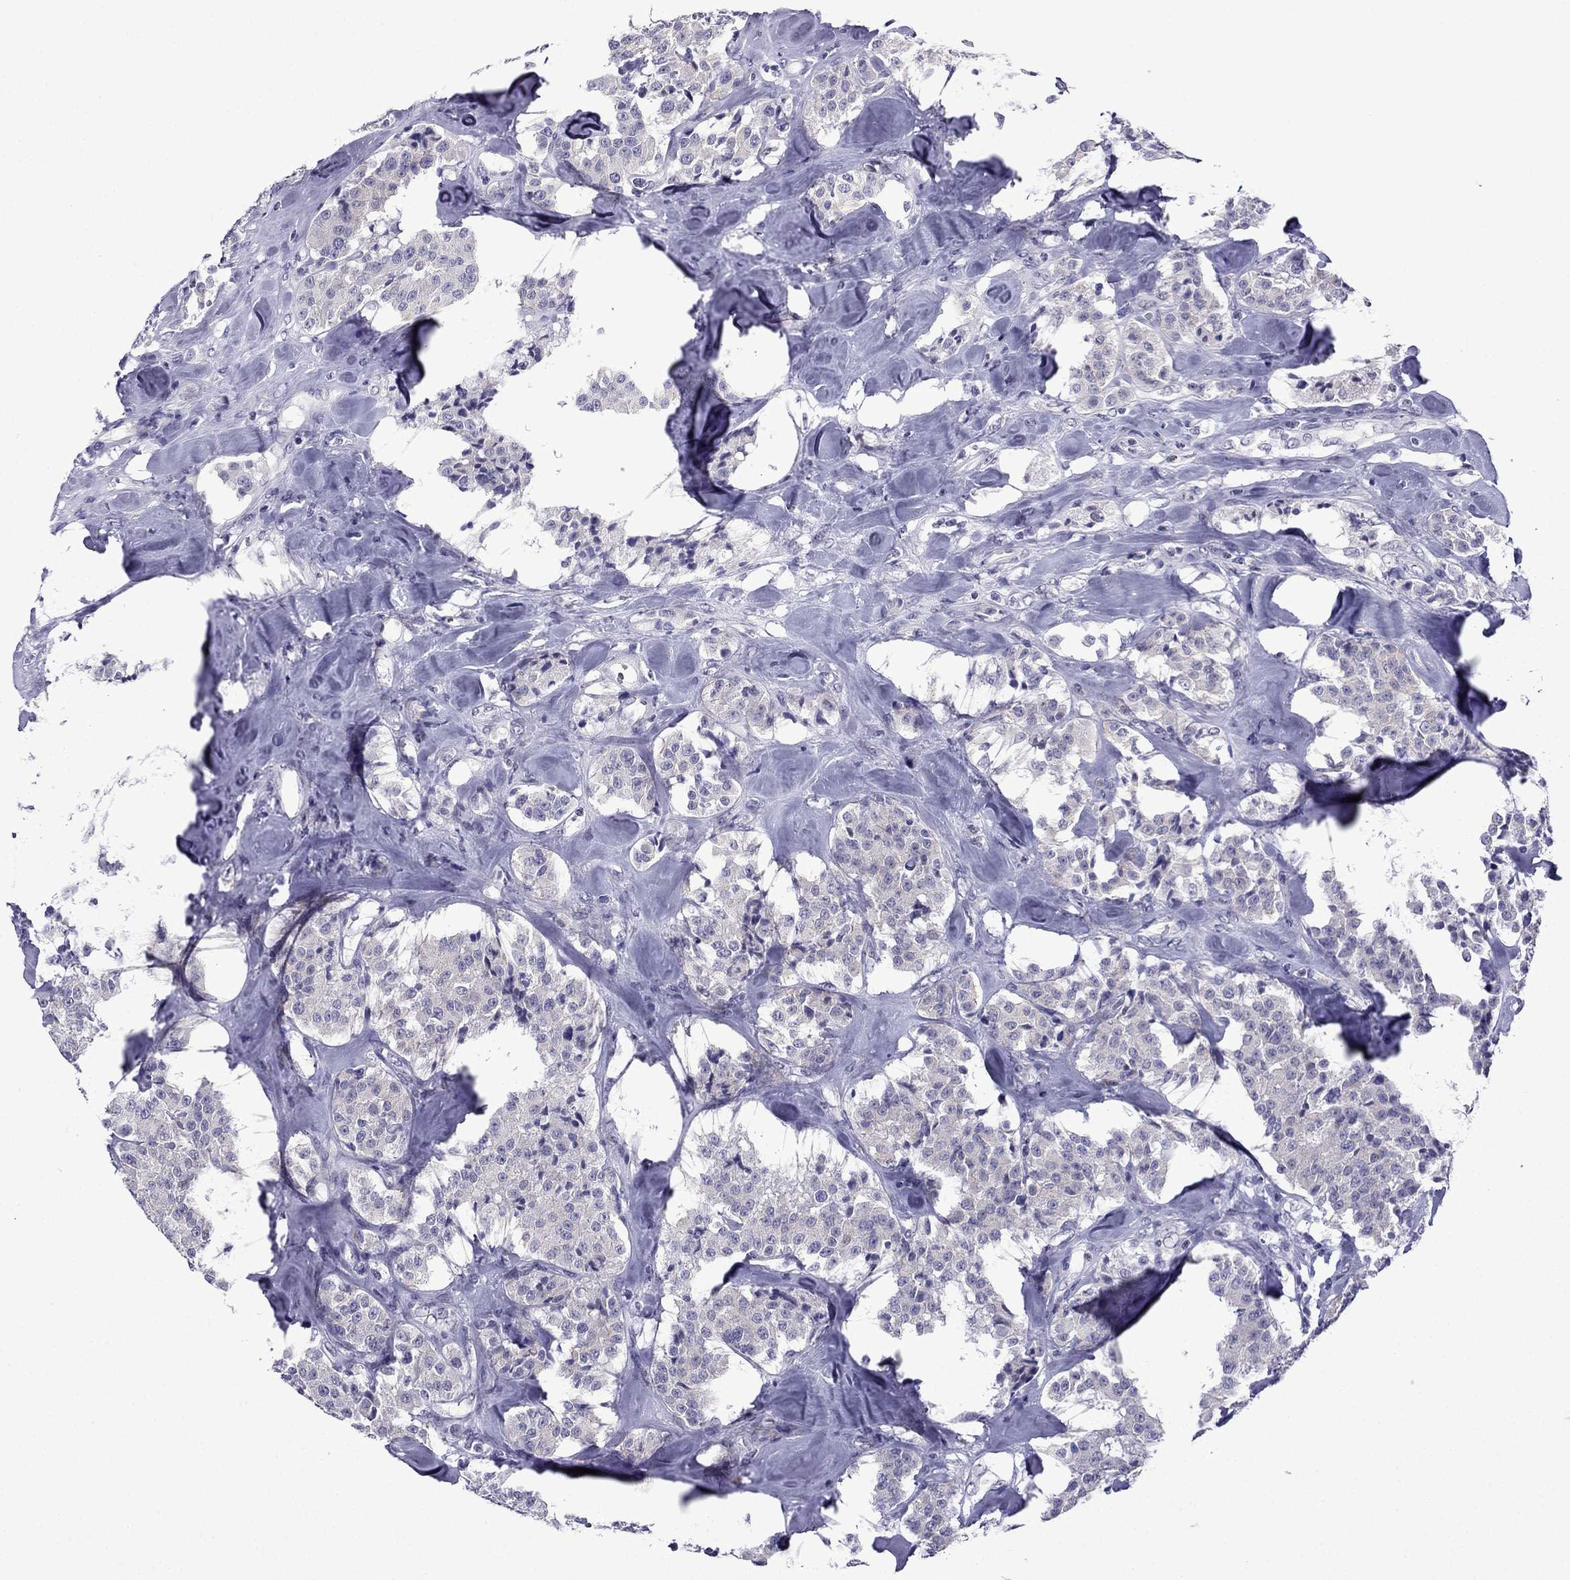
{"staining": {"intensity": "negative", "quantity": "none", "location": "none"}, "tissue": "carcinoid", "cell_type": "Tumor cells", "image_type": "cancer", "snomed": [{"axis": "morphology", "description": "Carcinoid, malignant, NOS"}, {"axis": "topography", "description": "Pancreas"}], "caption": "Tumor cells show no significant staining in malignant carcinoid.", "gene": "POM121L12", "patient": {"sex": "male", "age": 41}}